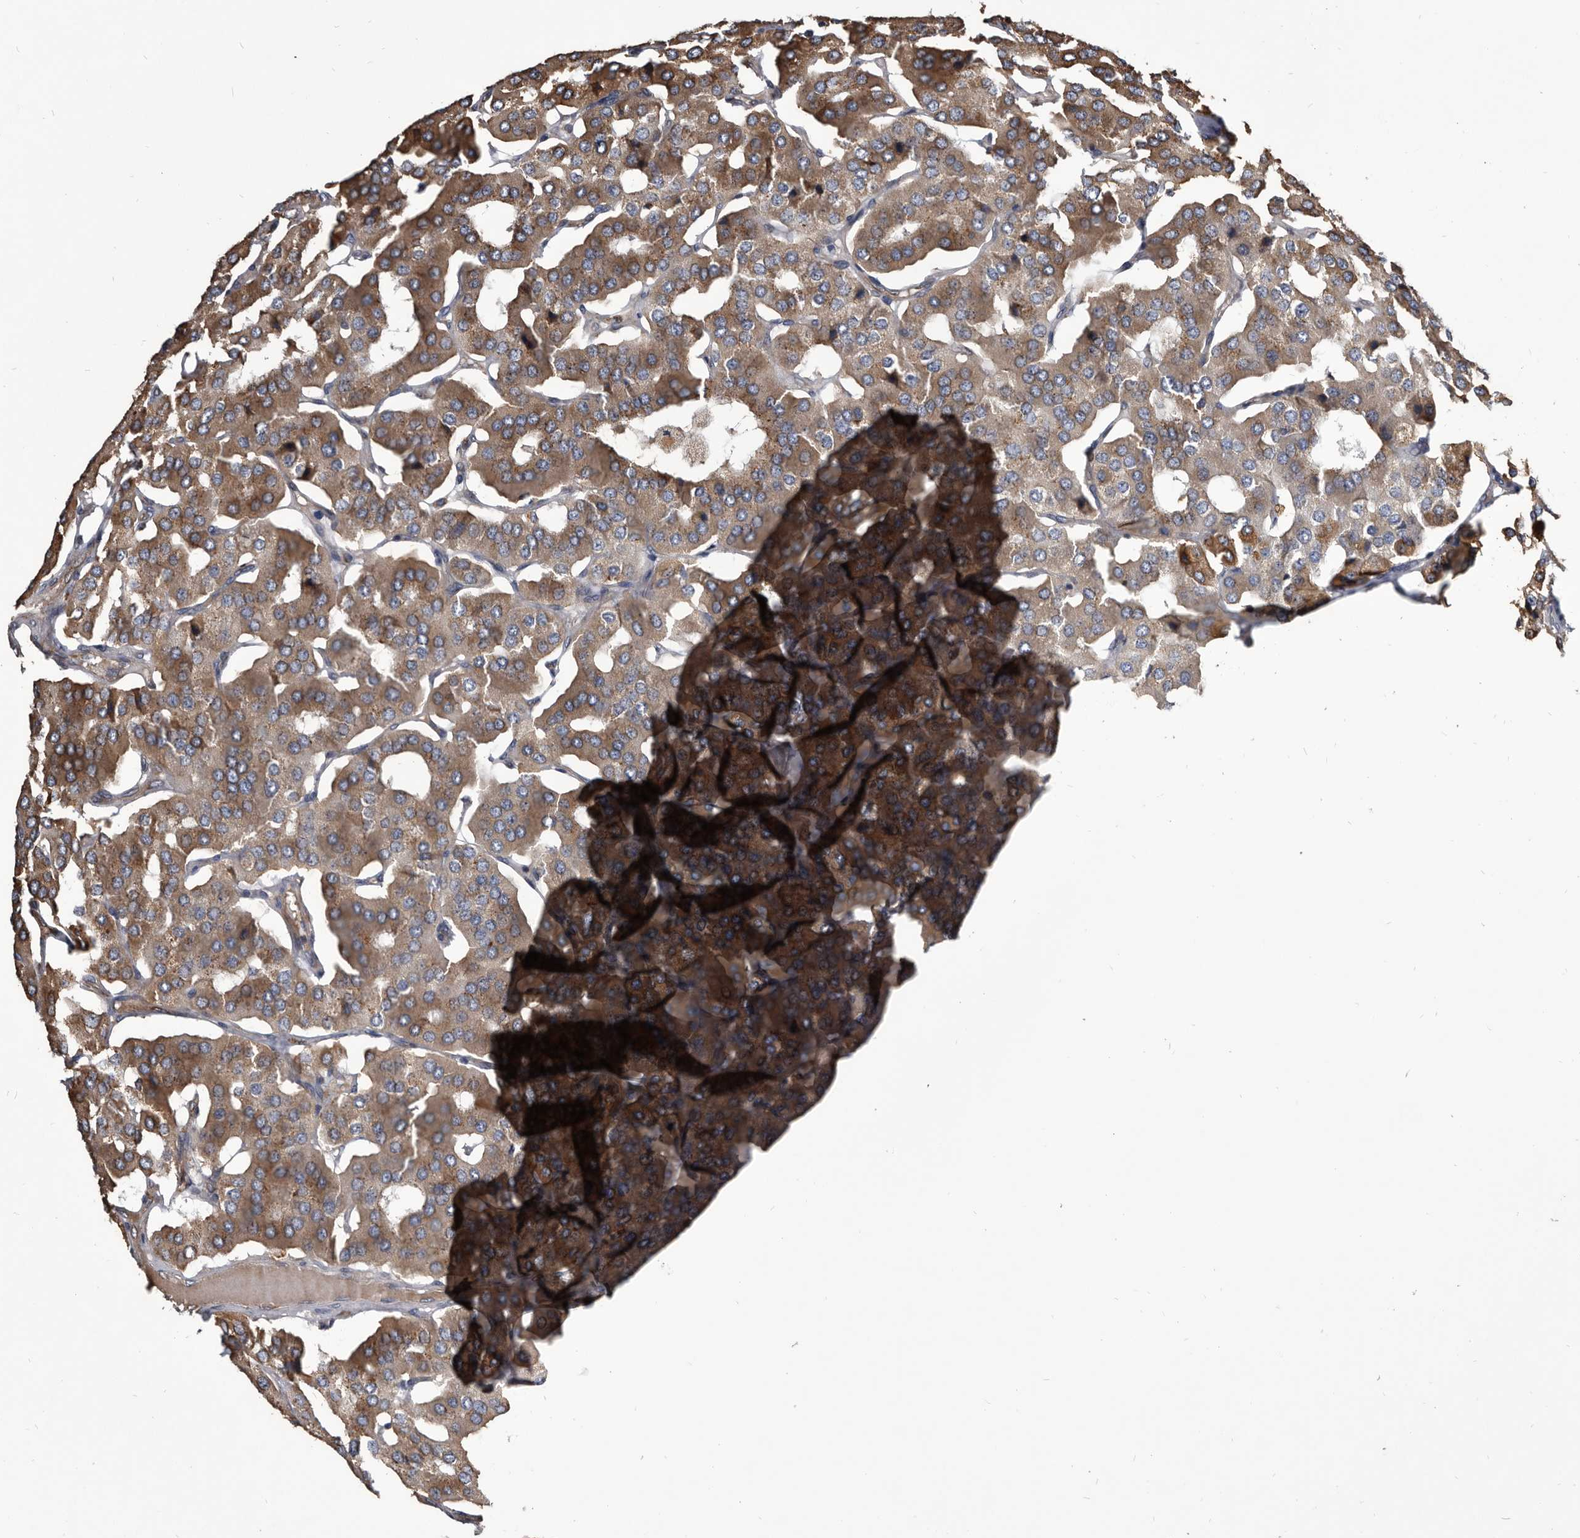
{"staining": {"intensity": "moderate", "quantity": ">75%", "location": "cytoplasmic/membranous"}, "tissue": "parathyroid gland", "cell_type": "Glandular cells", "image_type": "normal", "snomed": [{"axis": "morphology", "description": "Normal tissue, NOS"}, {"axis": "morphology", "description": "Adenoma, NOS"}, {"axis": "topography", "description": "Parathyroid gland"}], "caption": "This histopathology image reveals immunohistochemistry staining of unremarkable parathyroid gland, with medium moderate cytoplasmic/membranous positivity in about >75% of glandular cells.", "gene": "CTSA", "patient": {"sex": "female", "age": 86}}